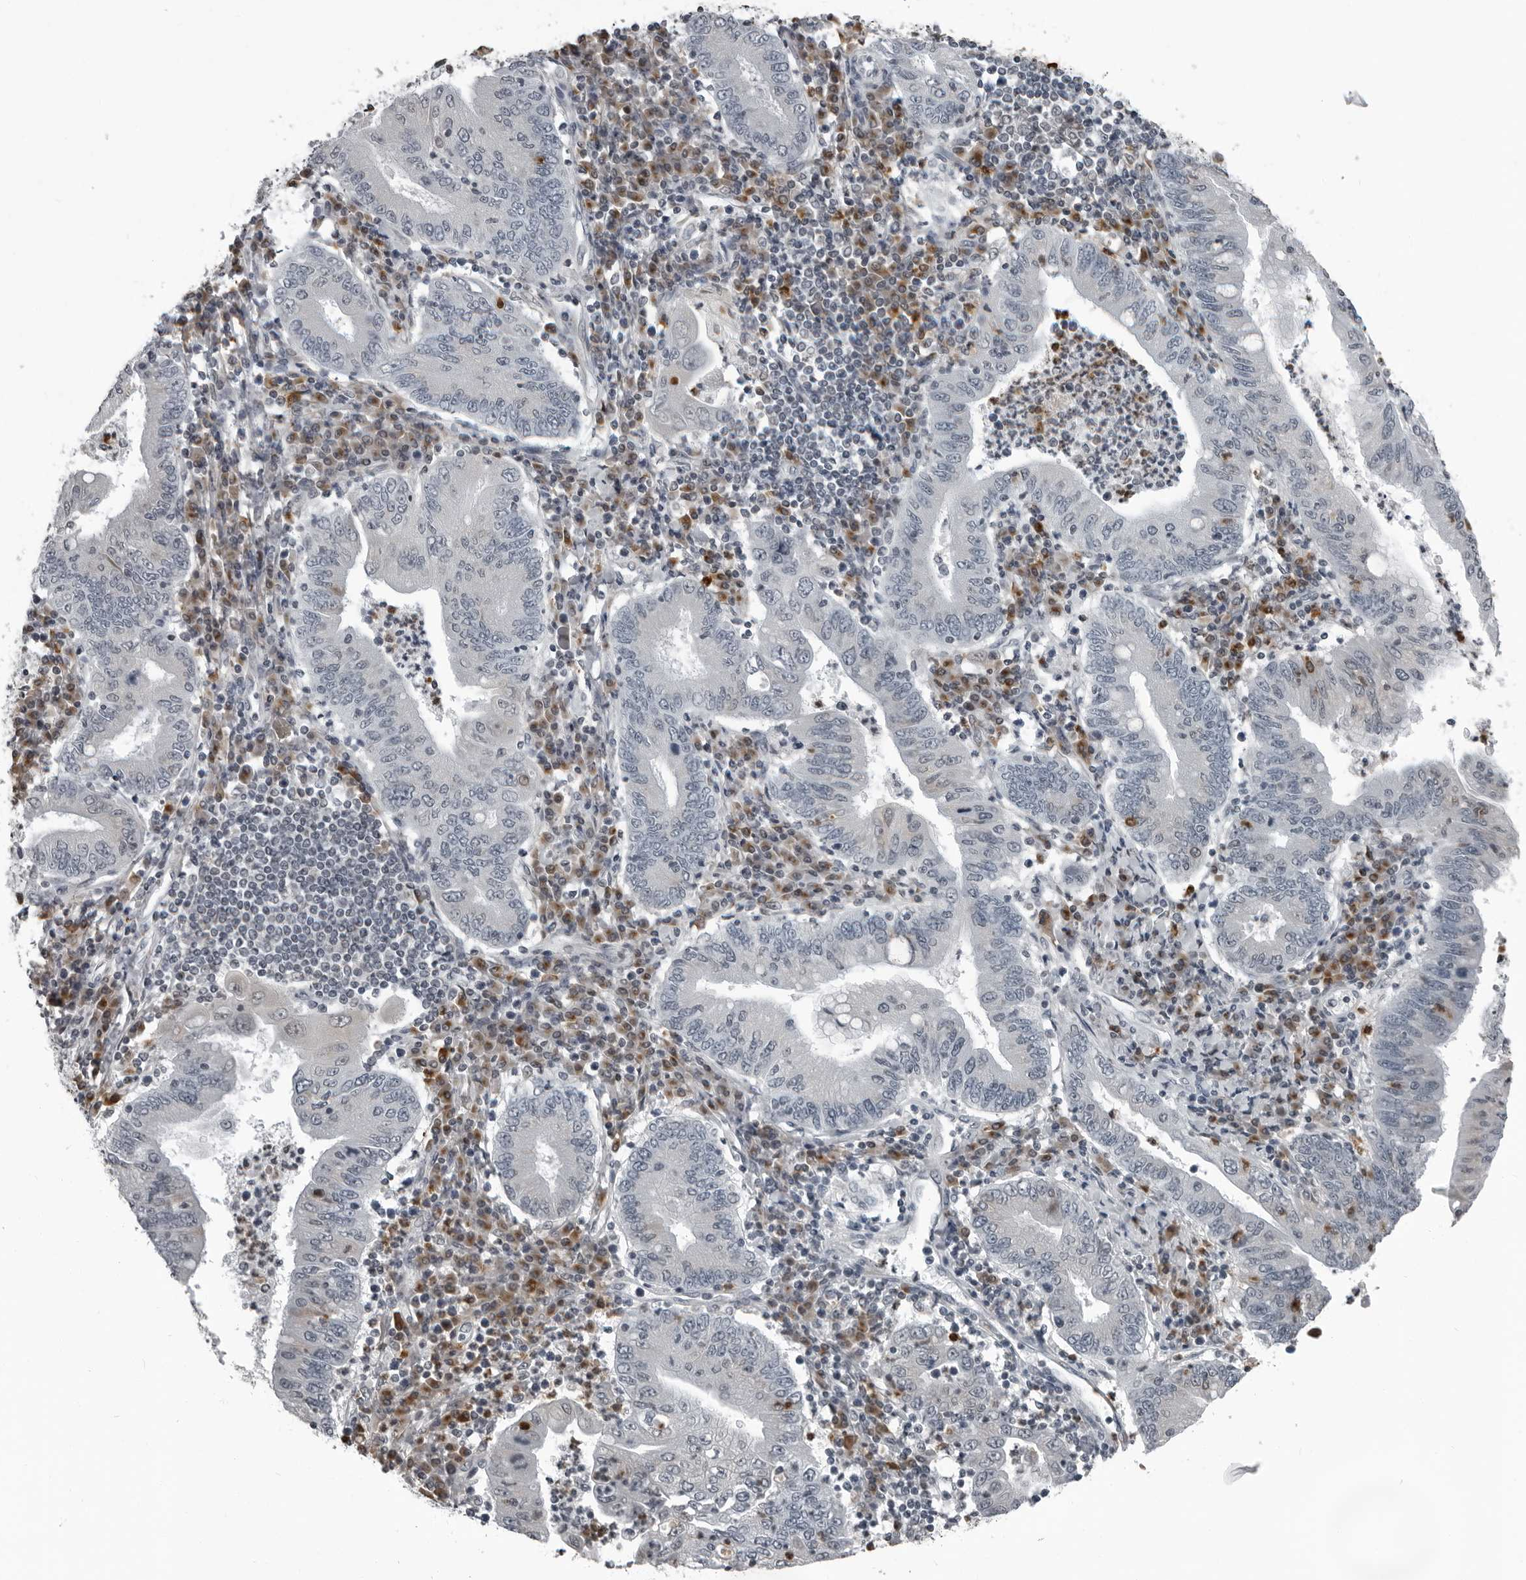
{"staining": {"intensity": "negative", "quantity": "none", "location": "none"}, "tissue": "stomach cancer", "cell_type": "Tumor cells", "image_type": "cancer", "snomed": [{"axis": "morphology", "description": "Normal tissue, NOS"}, {"axis": "morphology", "description": "Adenocarcinoma, NOS"}, {"axis": "topography", "description": "Esophagus"}, {"axis": "topography", "description": "Stomach, upper"}, {"axis": "topography", "description": "Peripheral nerve tissue"}], "caption": "Immunohistochemical staining of human adenocarcinoma (stomach) displays no significant positivity in tumor cells.", "gene": "RTCA", "patient": {"sex": "male", "age": 62}}